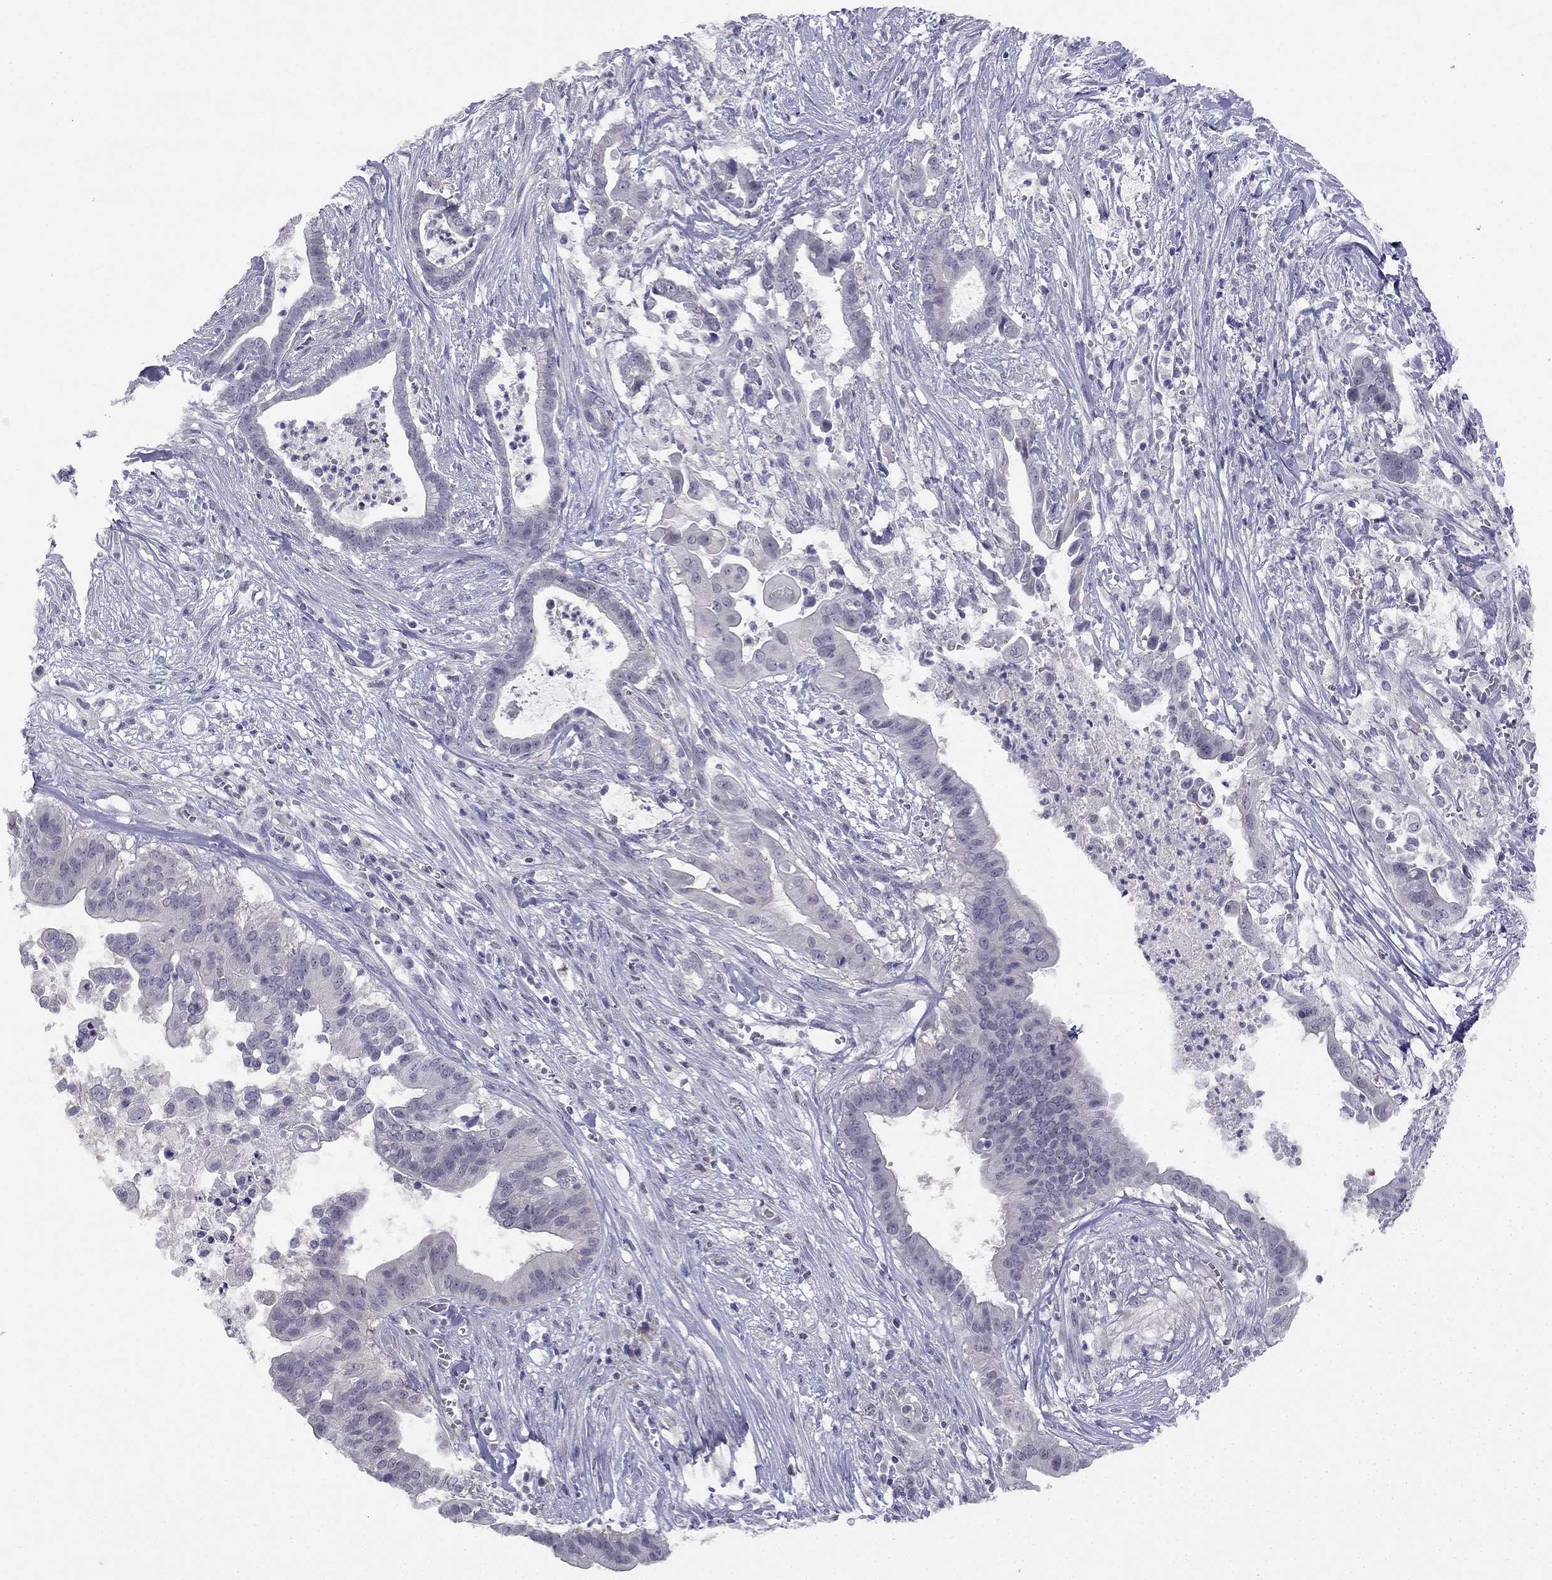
{"staining": {"intensity": "negative", "quantity": "none", "location": "none"}, "tissue": "pancreatic cancer", "cell_type": "Tumor cells", "image_type": "cancer", "snomed": [{"axis": "morphology", "description": "Adenocarcinoma, NOS"}, {"axis": "topography", "description": "Pancreas"}], "caption": "This is a histopathology image of IHC staining of adenocarcinoma (pancreatic), which shows no positivity in tumor cells.", "gene": "C16orf89", "patient": {"sex": "male", "age": 61}}